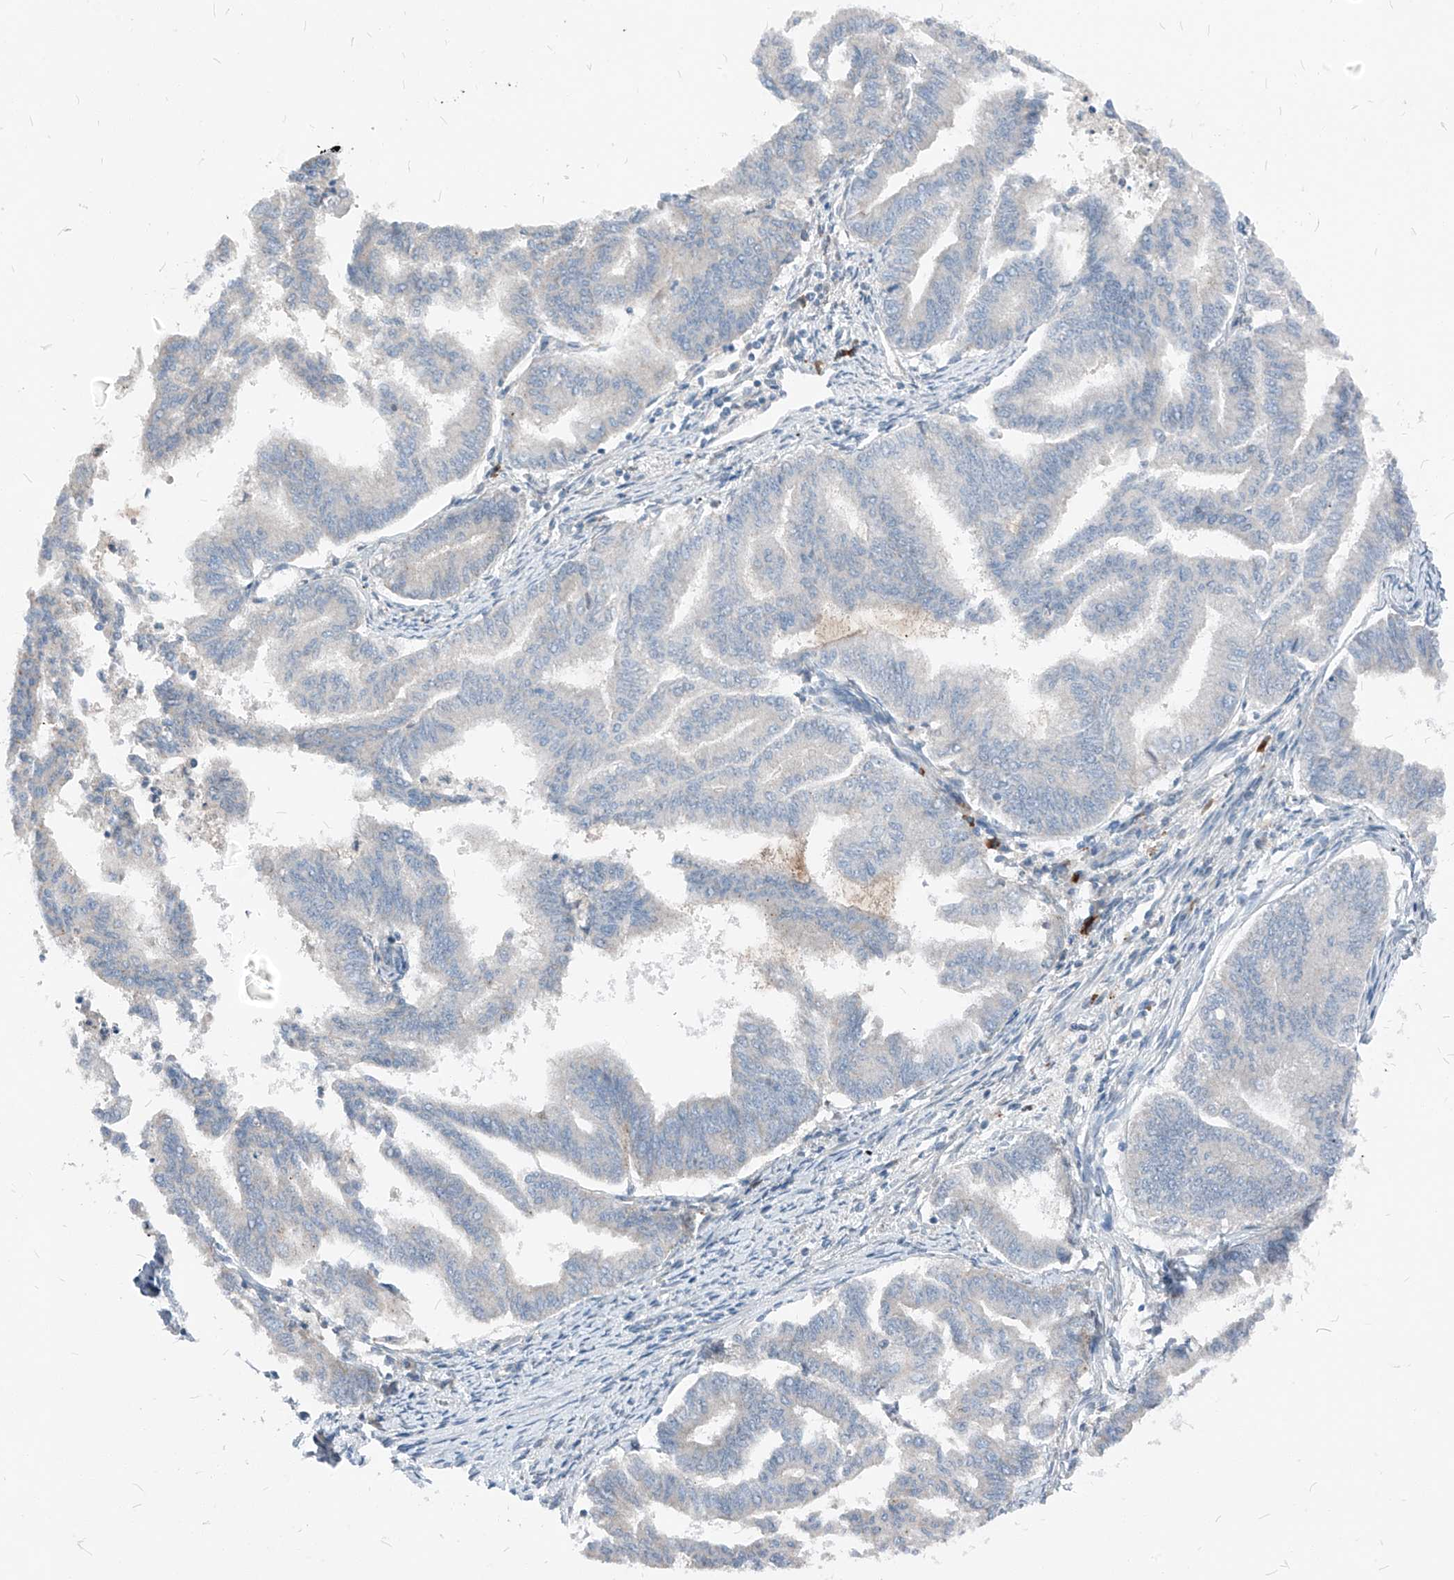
{"staining": {"intensity": "negative", "quantity": "none", "location": "none"}, "tissue": "endometrial cancer", "cell_type": "Tumor cells", "image_type": "cancer", "snomed": [{"axis": "morphology", "description": "Adenocarcinoma, NOS"}, {"axis": "topography", "description": "Endometrium"}], "caption": "There is no significant positivity in tumor cells of endometrial cancer.", "gene": "CHMP2B", "patient": {"sex": "female", "age": 79}}